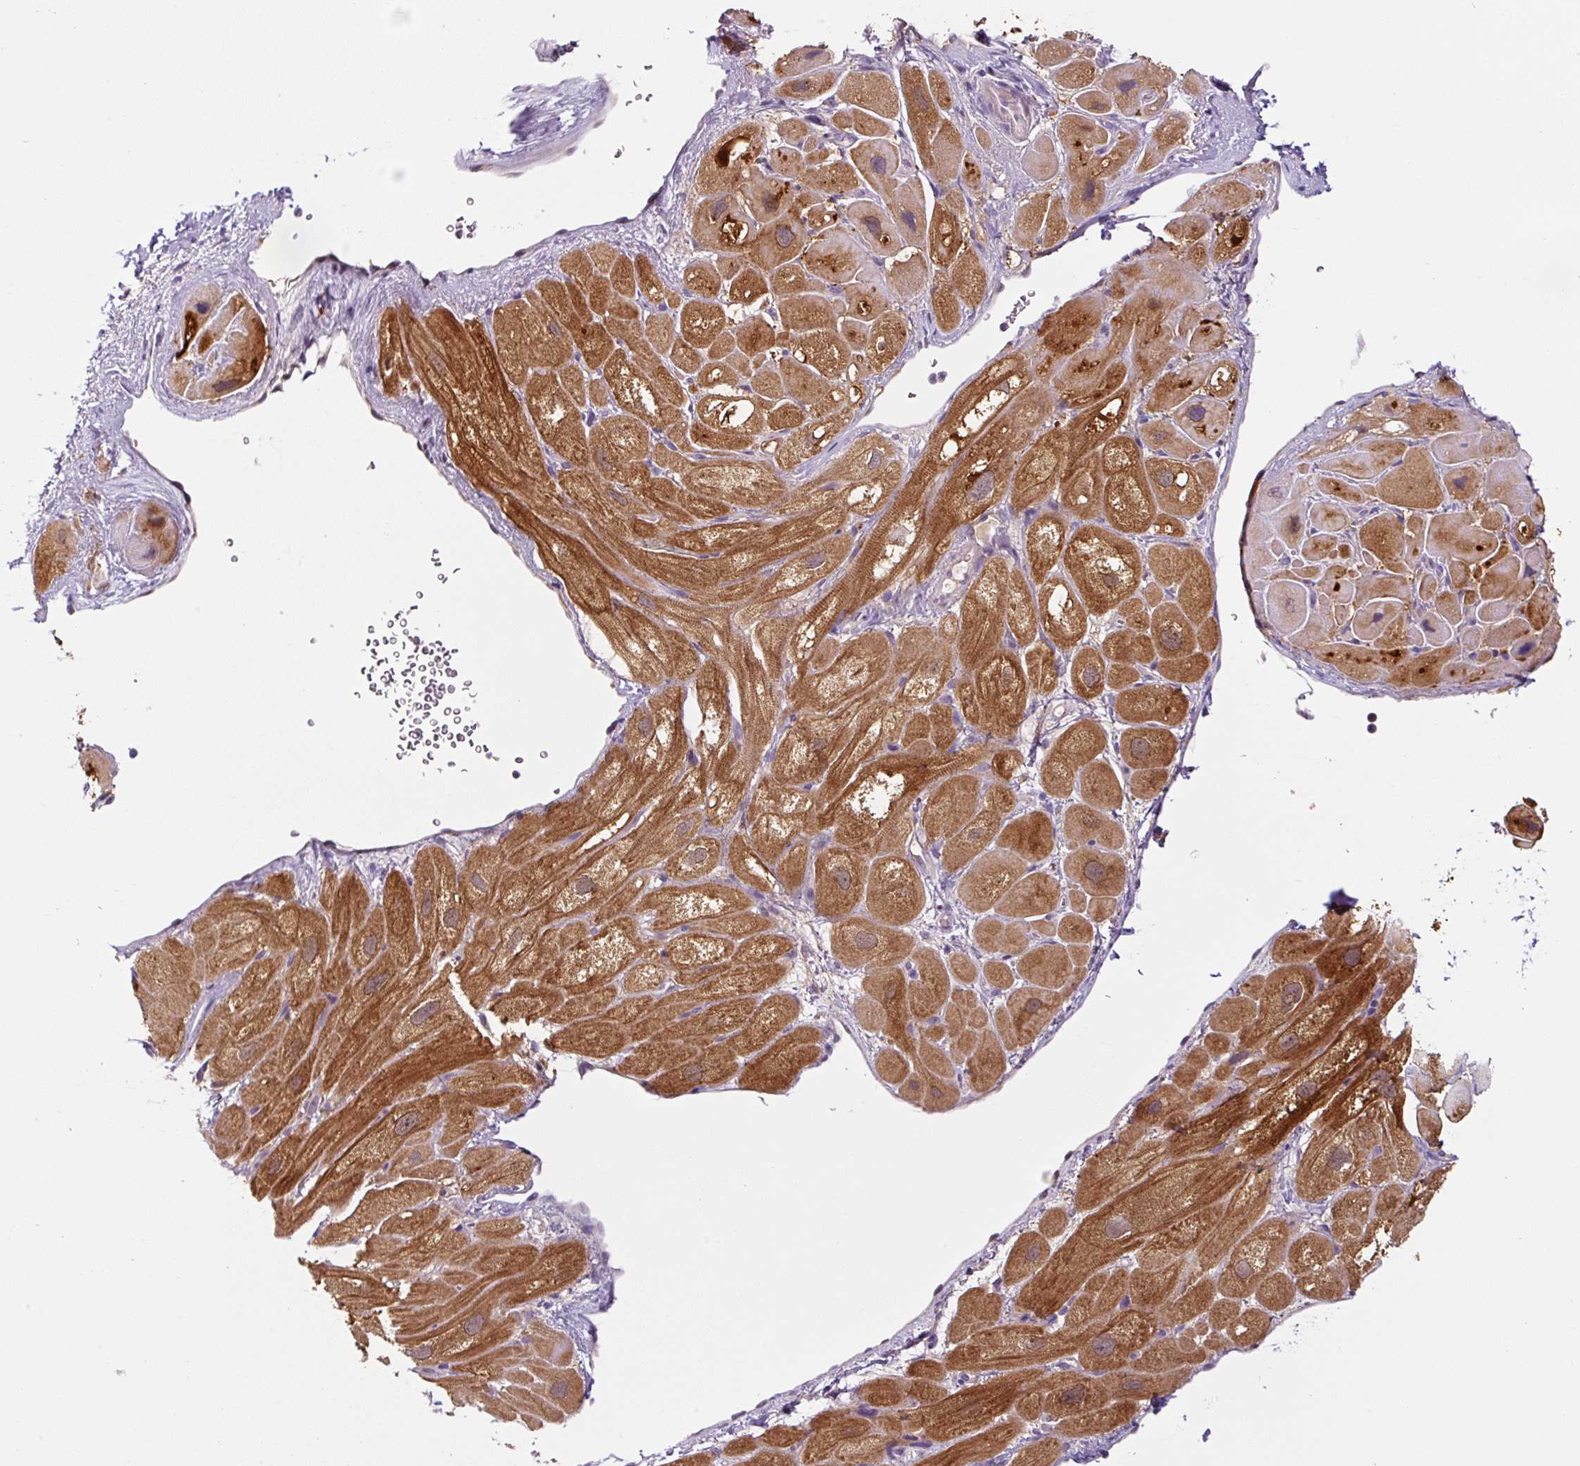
{"staining": {"intensity": "strong", "quantity": ">75%", "location": "cytoplasmic/membranous"}, "tissue": "heart muscle", "cell_type": "Cardiomyocytes", "image_type": "normal", "snomed": [{"axis": "morphology", "description": "Normal tissue, NOS"}, {"axis": "topography", "description": "Heart"}], "caption": "IHC histopathology image of benign heart muscle: human heart muscle stained using immunohistochemistry reveals high levels of strong protein expression localized specifically in the cytoplasmic/membranous of cardiomyocytes, appearing as a cytoplasmic/membranous brown color.", "gene": "PRKAA2", "patient": {"sex": "male", "age": 49}}